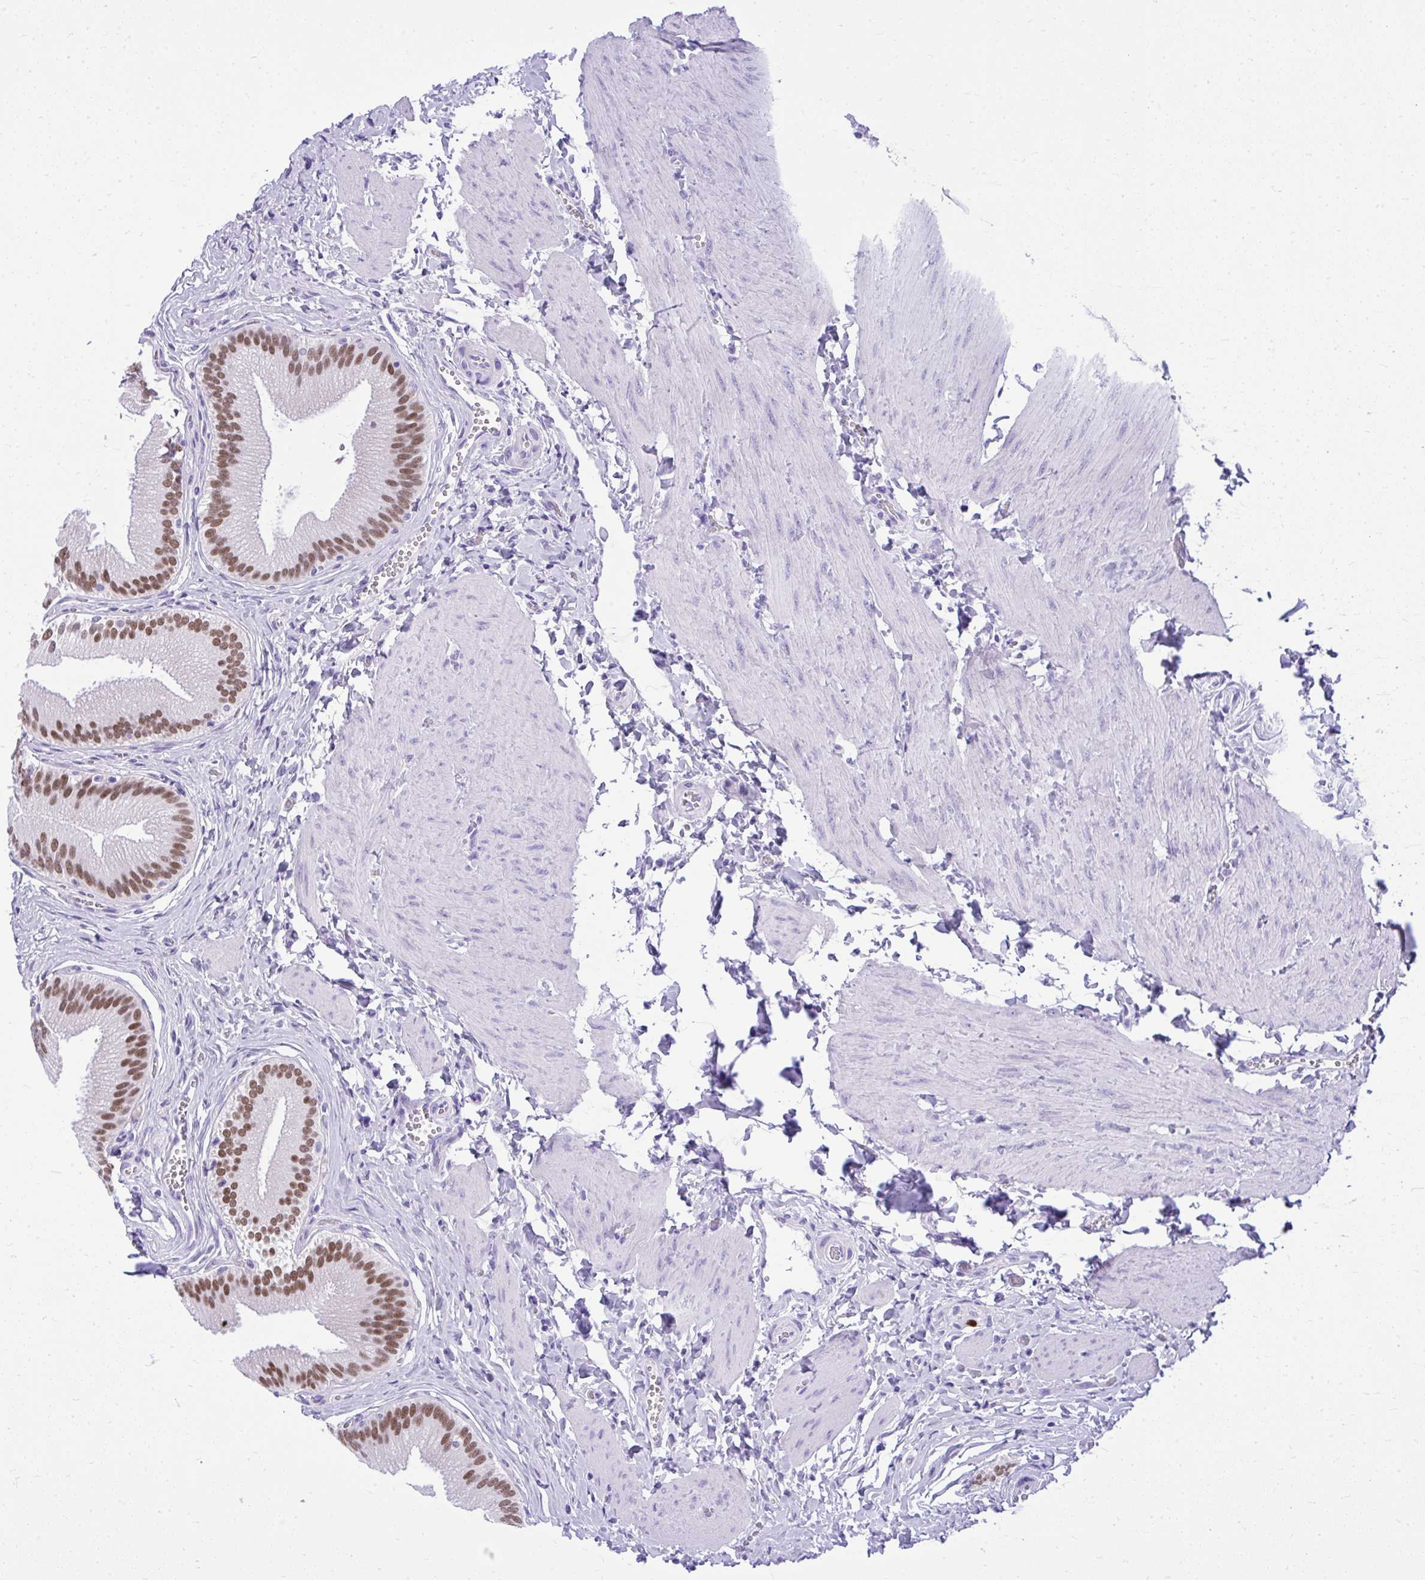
{"staining": {"intensity": "moderate", "quantity": ">75%", "location": "nuclear"}, "tissue": "gallbladder", "cell_type": "Glandular cells", "image_type": "normal", "snomed": [{"axis": "morphology", "description": "Normal tissue, NOS"}, {"axis": "topography", "description": "Gallbladder"}], "caption": "Approximately >75% of glandular cells in normal gallbladder show moderate nuclear protein expression as visualized by brown immunohistochemical staining.", "gene": "RALYL", "patient": {"sex": "male", "age": 17}}